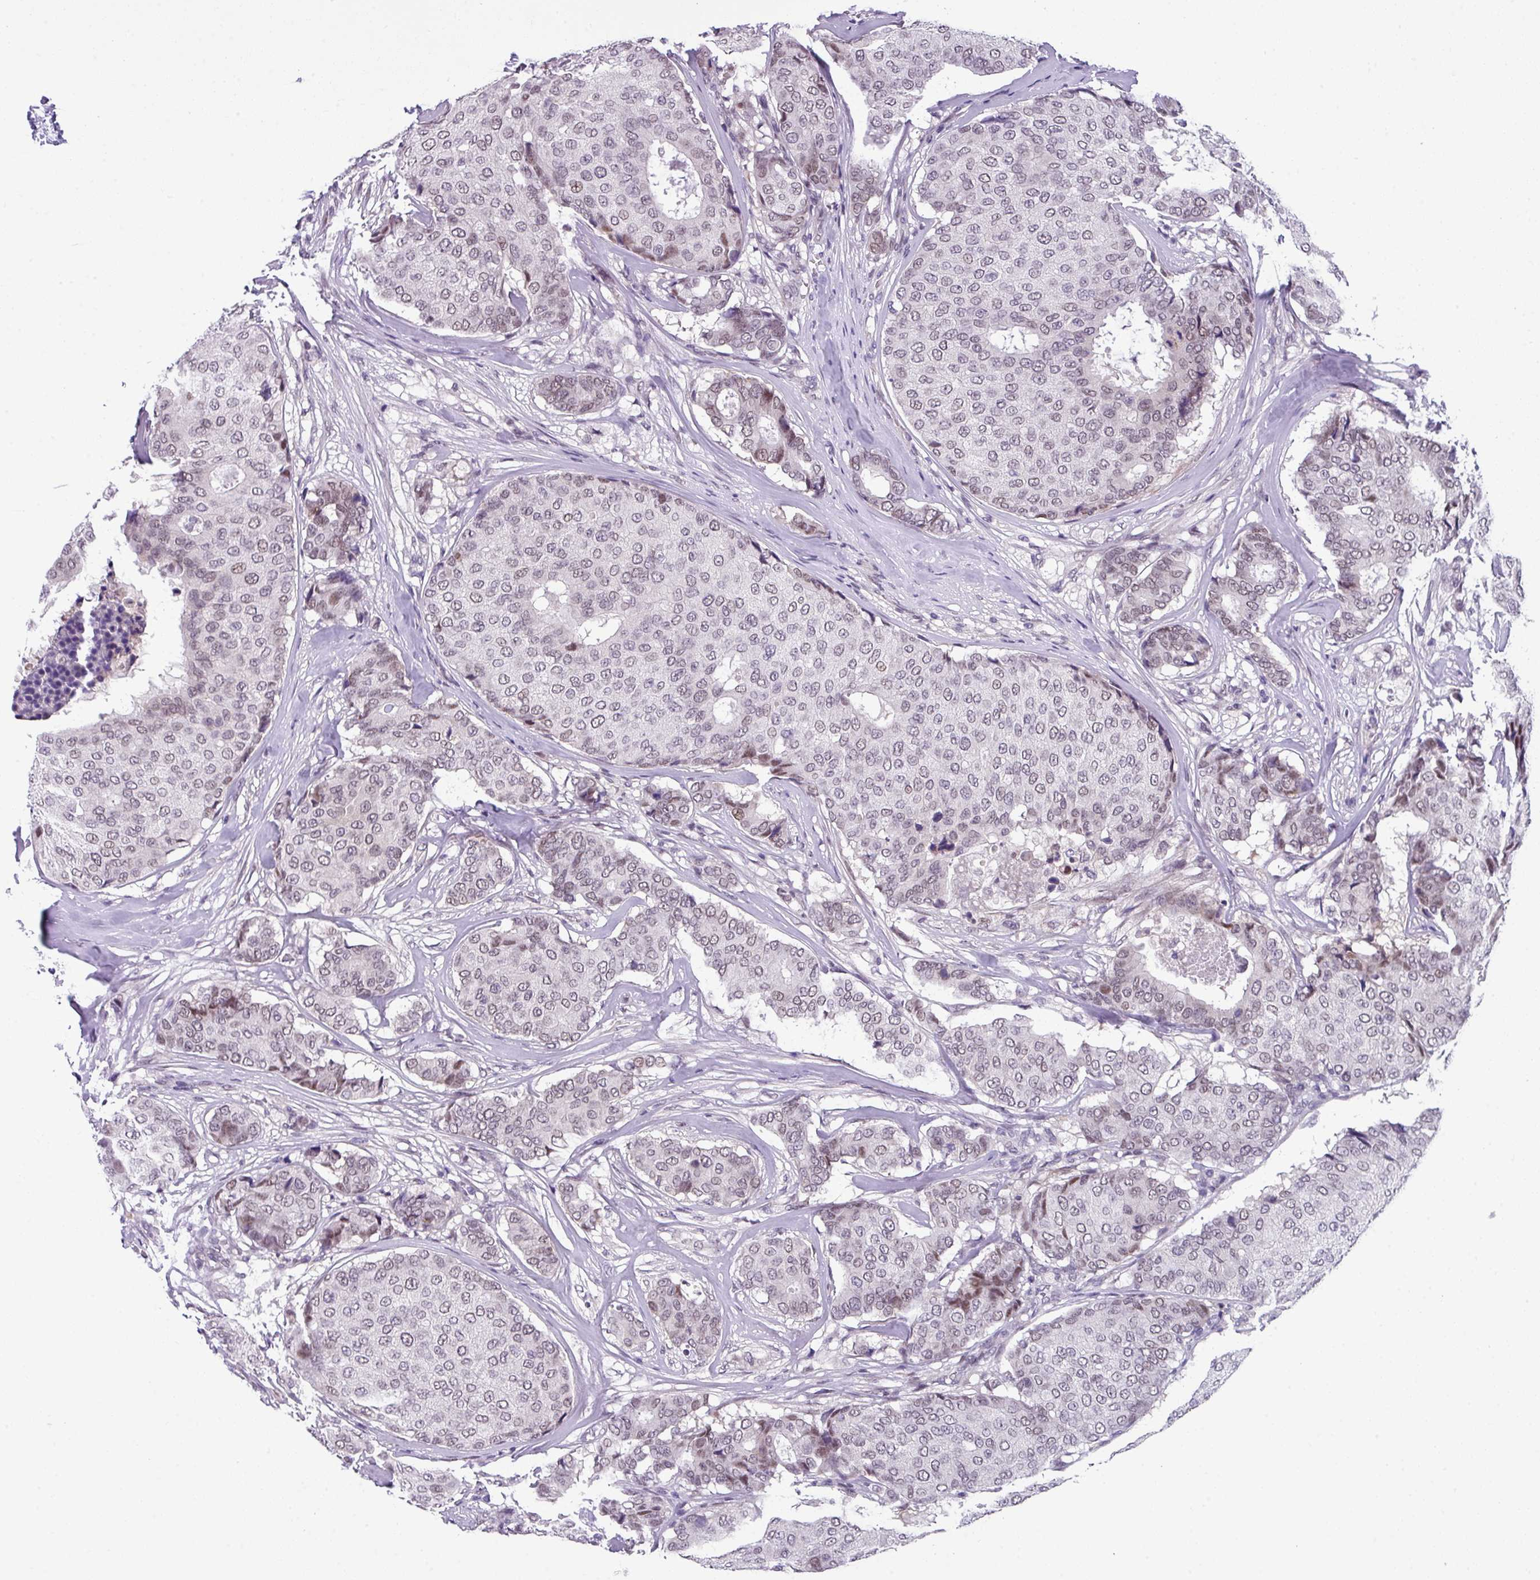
{"staining": {"intensity": "moderate", "quantity": "<25%", "location": "nuclear"}, "tissue": "breast cancer", "cell_type": "Tumor cells", "image_type": "cancer", "snomed": [{"axis": "morphology", "description": "Duct carcinoma"}, {"axis": "topography", "description": "Breast"}], "caption": "The photomicrograph exhibits a brown stain indicating the presence of a protein in the nuclear of tumor cells in breast cancer. (IHC, brightfield microscopy, high magnification).", "gene": "ZFP3", "patient": {"sex": "female", "age": 75}}